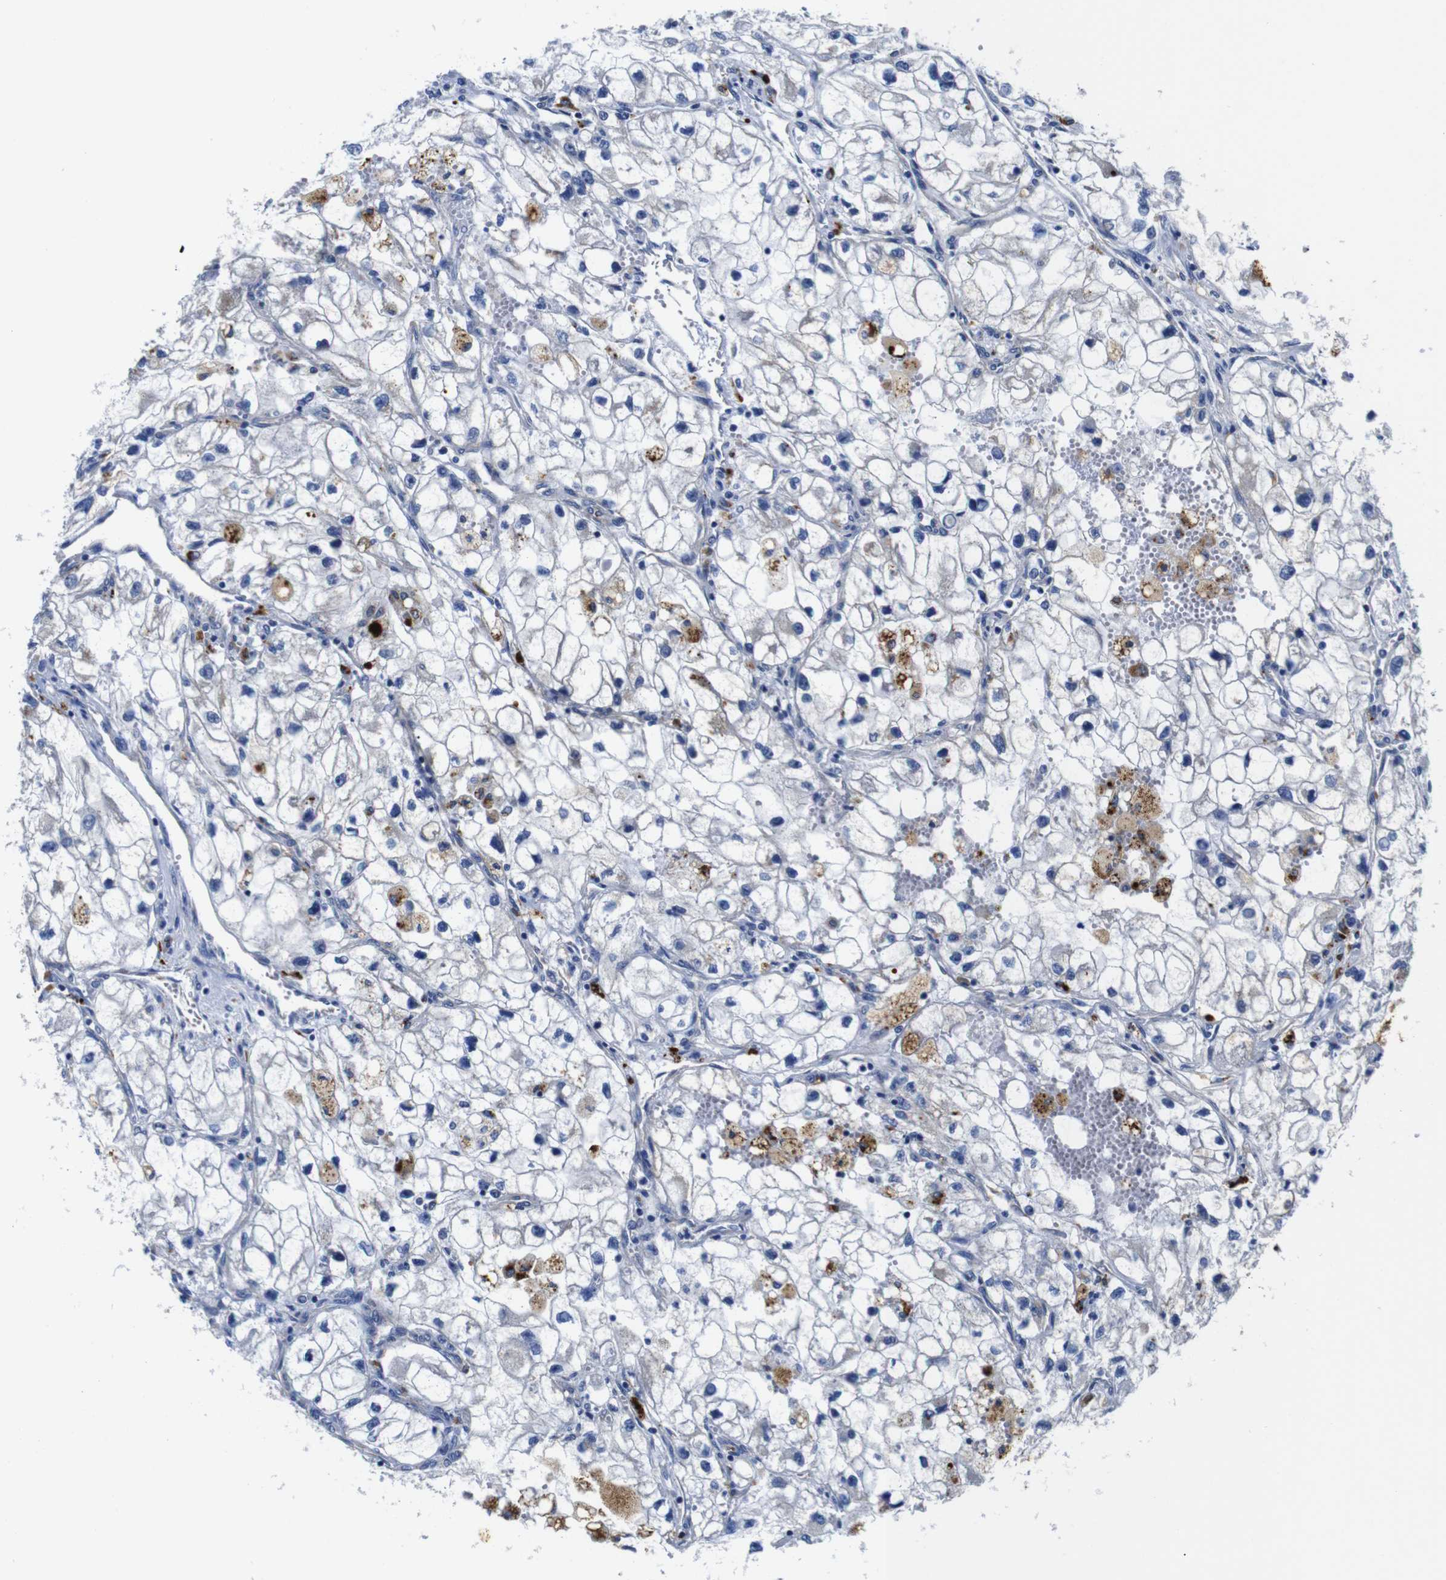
{"staining": {"intensity": "negative", "quantity": "none", "location": "none"}, "tissue": "renal cancer", "cell_type": "Tumor cells", "image_type": "cancer", "snomed": [{"axis": "morphology", "description": "Adenocarcinoma, NOS"}, {"axis": "topography", "description": "Kidney"}], "caption": "This is a histopathology image of immunohistochemistry staining of adenocarcinoma (renal), which shows no staining in tumor cells.", "gene": "GIMAP2", "patient": {"sex": "female", "age": 70}}